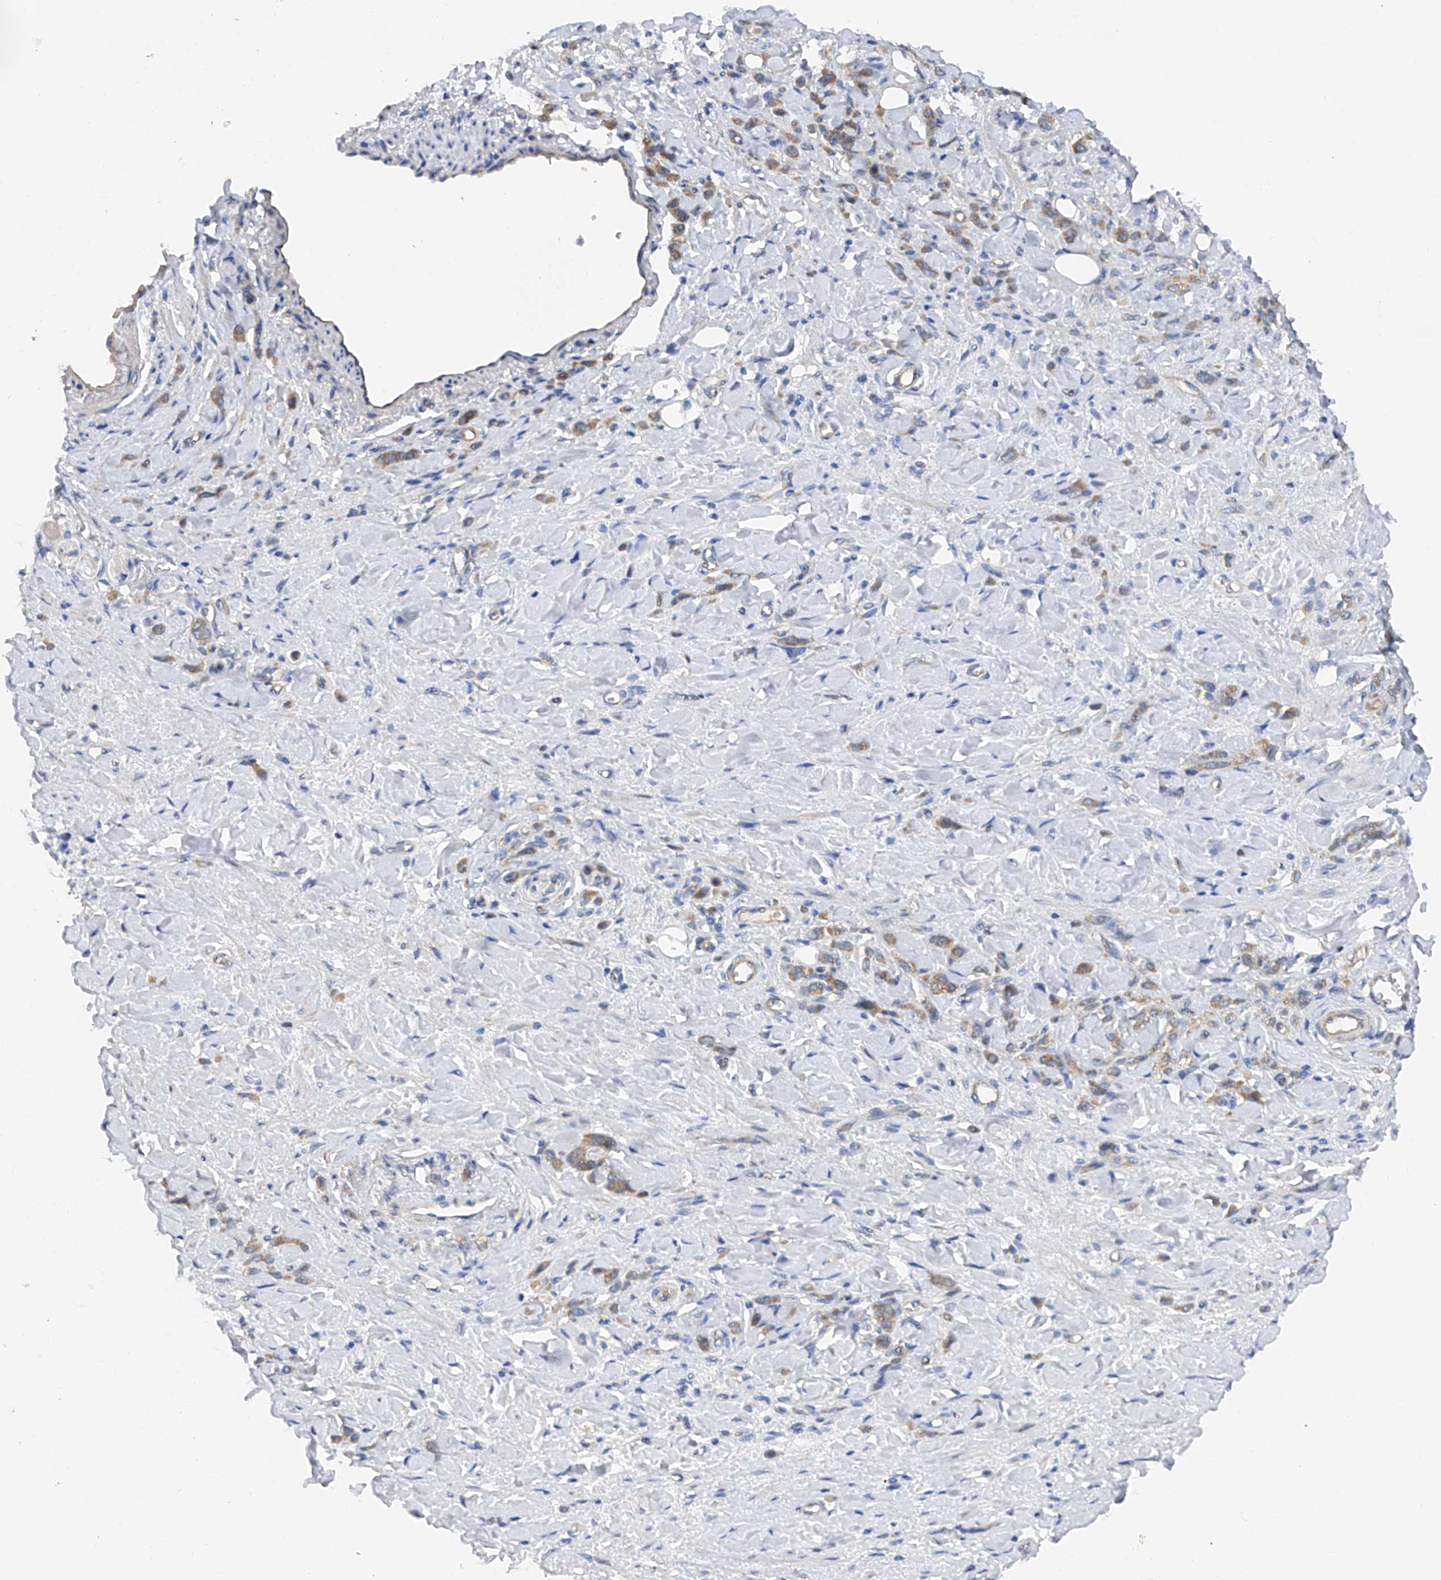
{"staining": {"intensity": "moderate", "quantity": "25%-75%", "location": "cytoplasmic/membranous"}, "tissue": "stomach cancer", "cell_type": "Tumor cells", "image_type": "cancer", "snomed": [{"axis": "morphology", "description": "Normal tissue, NOS"}, {"axis": "morphology", "description": "Adenocarcinoma, NOS"}, {"axis": "topography", "description": "Stomach"}], "caption": "The immunohistochemical stain highlights moderate cytoplasmic/membranous expression in tumor cells of adenocarcinoma (stomach) tissue.", "gene": "PTK2", "patient": {"sex": "male", "age": 82}}